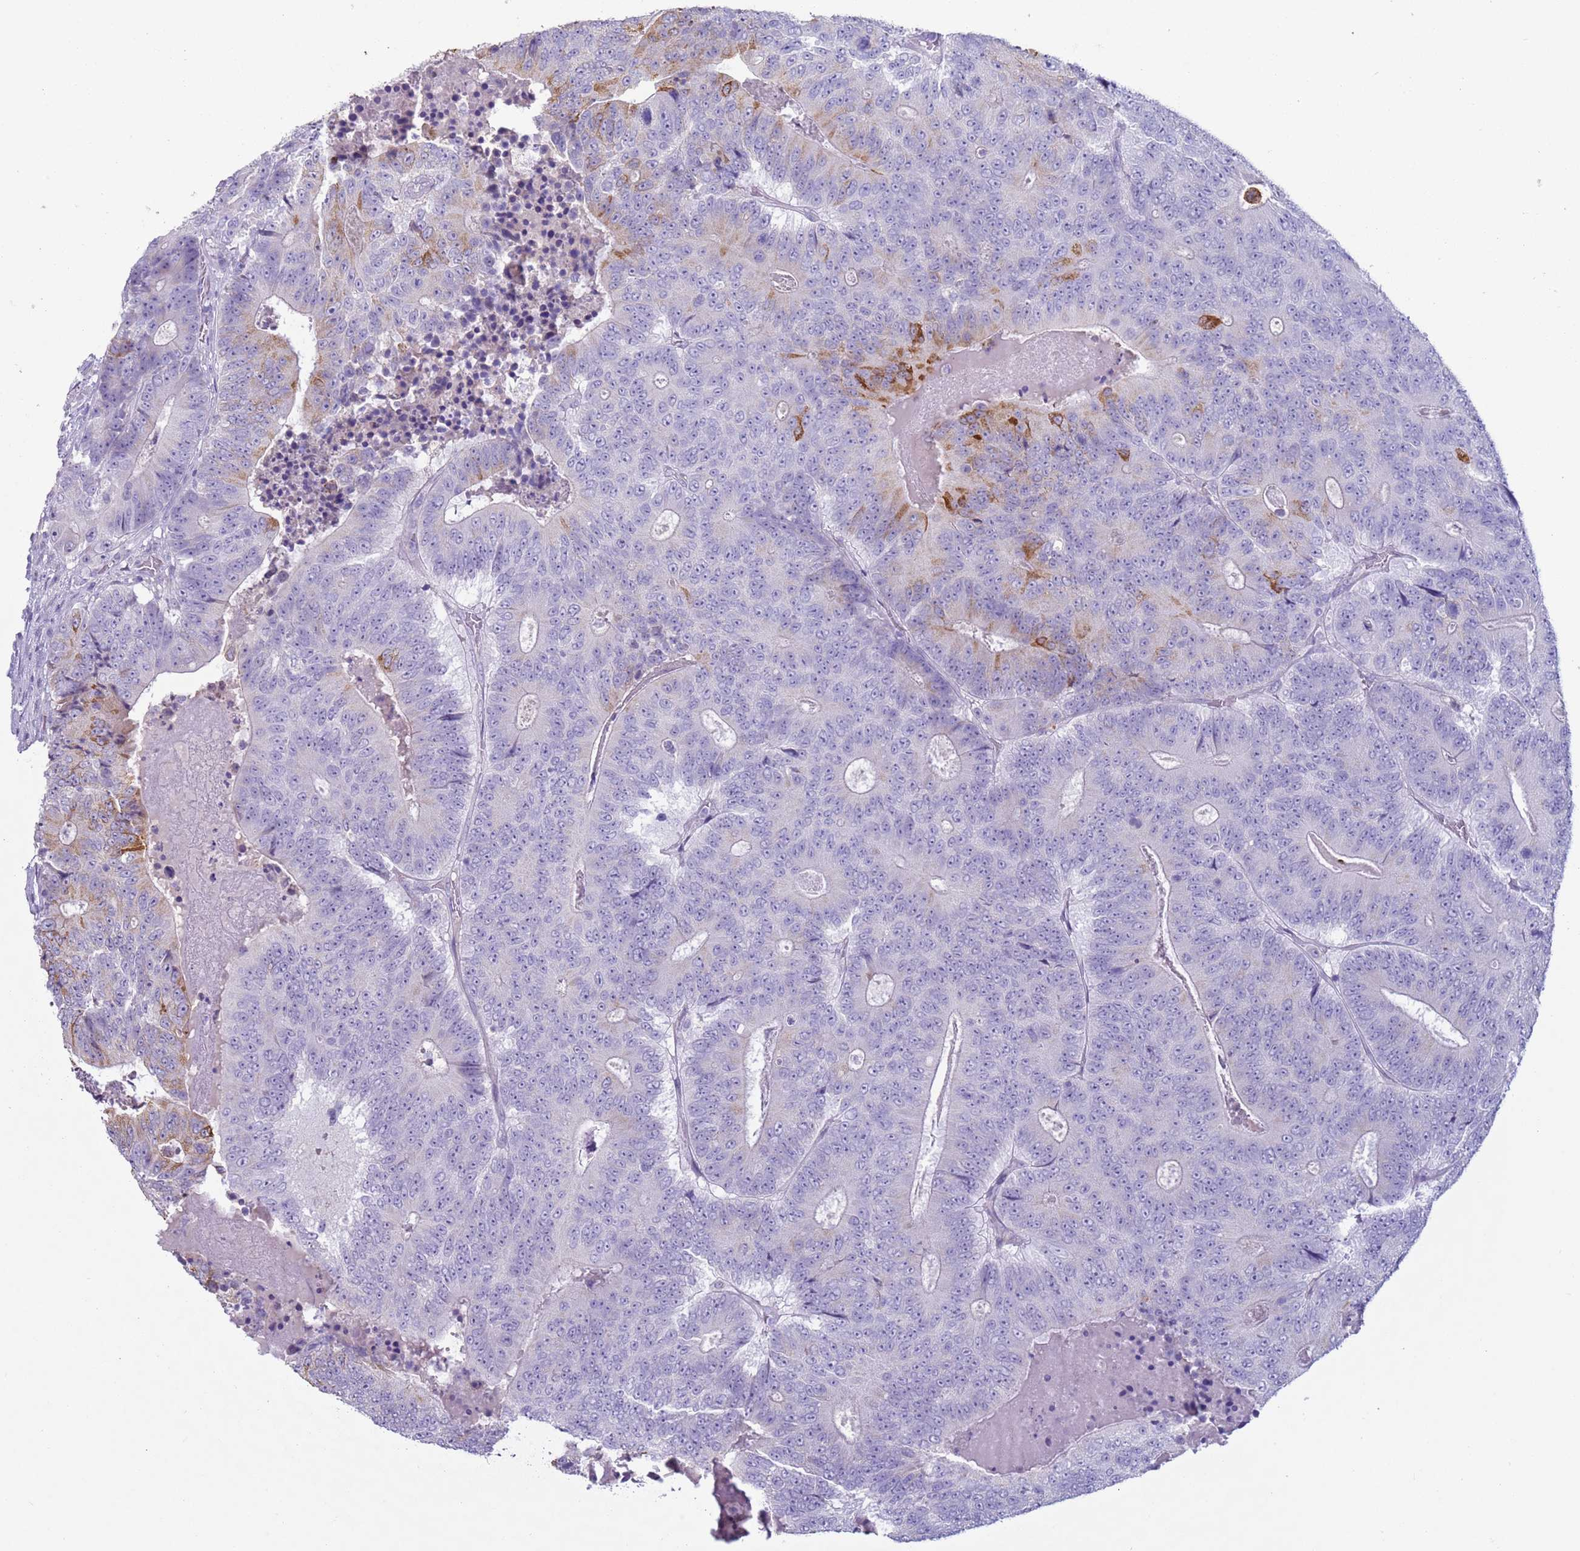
{"staining": {"intensity": "moderate", "quantity": "<25%", "location": "cytoplasmic/membranous"}, "tissue": "colorectal cancer", "cell_type": "Tumor cells", "image_type": "cancer", "snomed": [{"axis": "morphology", "description": "Adenocarcinoma, NOS"}, {"axis": "topography", "description": "Colon"}], "caption": "This photomicrograph exhibits immunohistochemistry staining of adenocarcinoma (colorectal), with low moderate cytoplasmic/membranous staining in approximately <25% of tumor cells.", "gene": "NPAP1", "patient": {"sex": "male", "age": 83}}